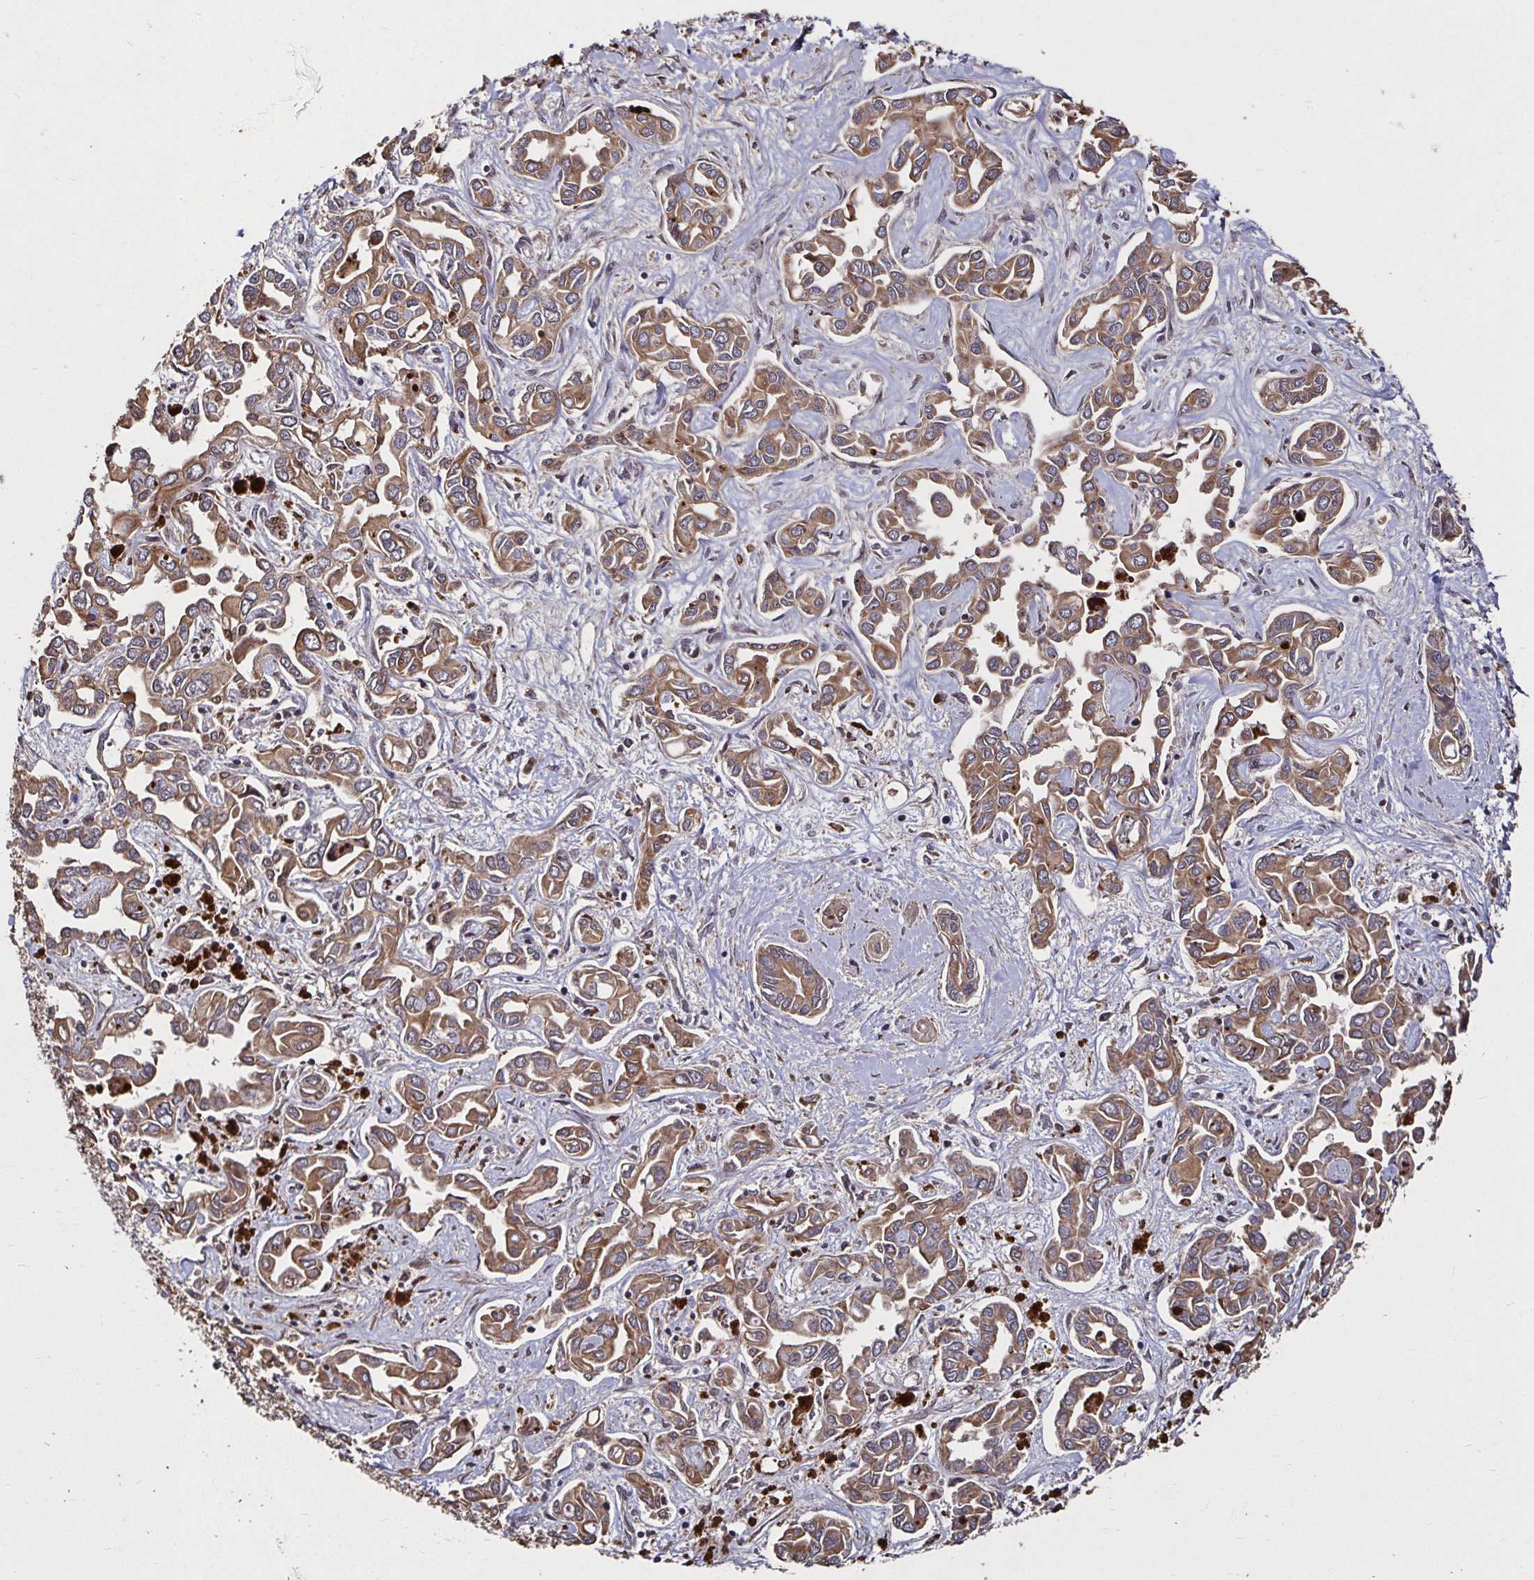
{"staining": {"intensity": "moderate", "quantity": ">75%", "location": "cytoplasmic/membranous"}, "tissue": "liver cancer", "cell_type": "Tumor cells", "image_type": "cancer", "snomed": [{"axis": "morphology", "description": "Cholangiocarcinoma"}, {"axis": "topography", "description": "Liver"}], "caption": "This micrograph exhibits immunohistochemistry (IHC) staining of human liver cancer, with medium moderate cytoplasmic/membranous staining in about >75% of tumor cells.", "gene": "SMYD3", "patient": {"sex": "female", "age": 64}}